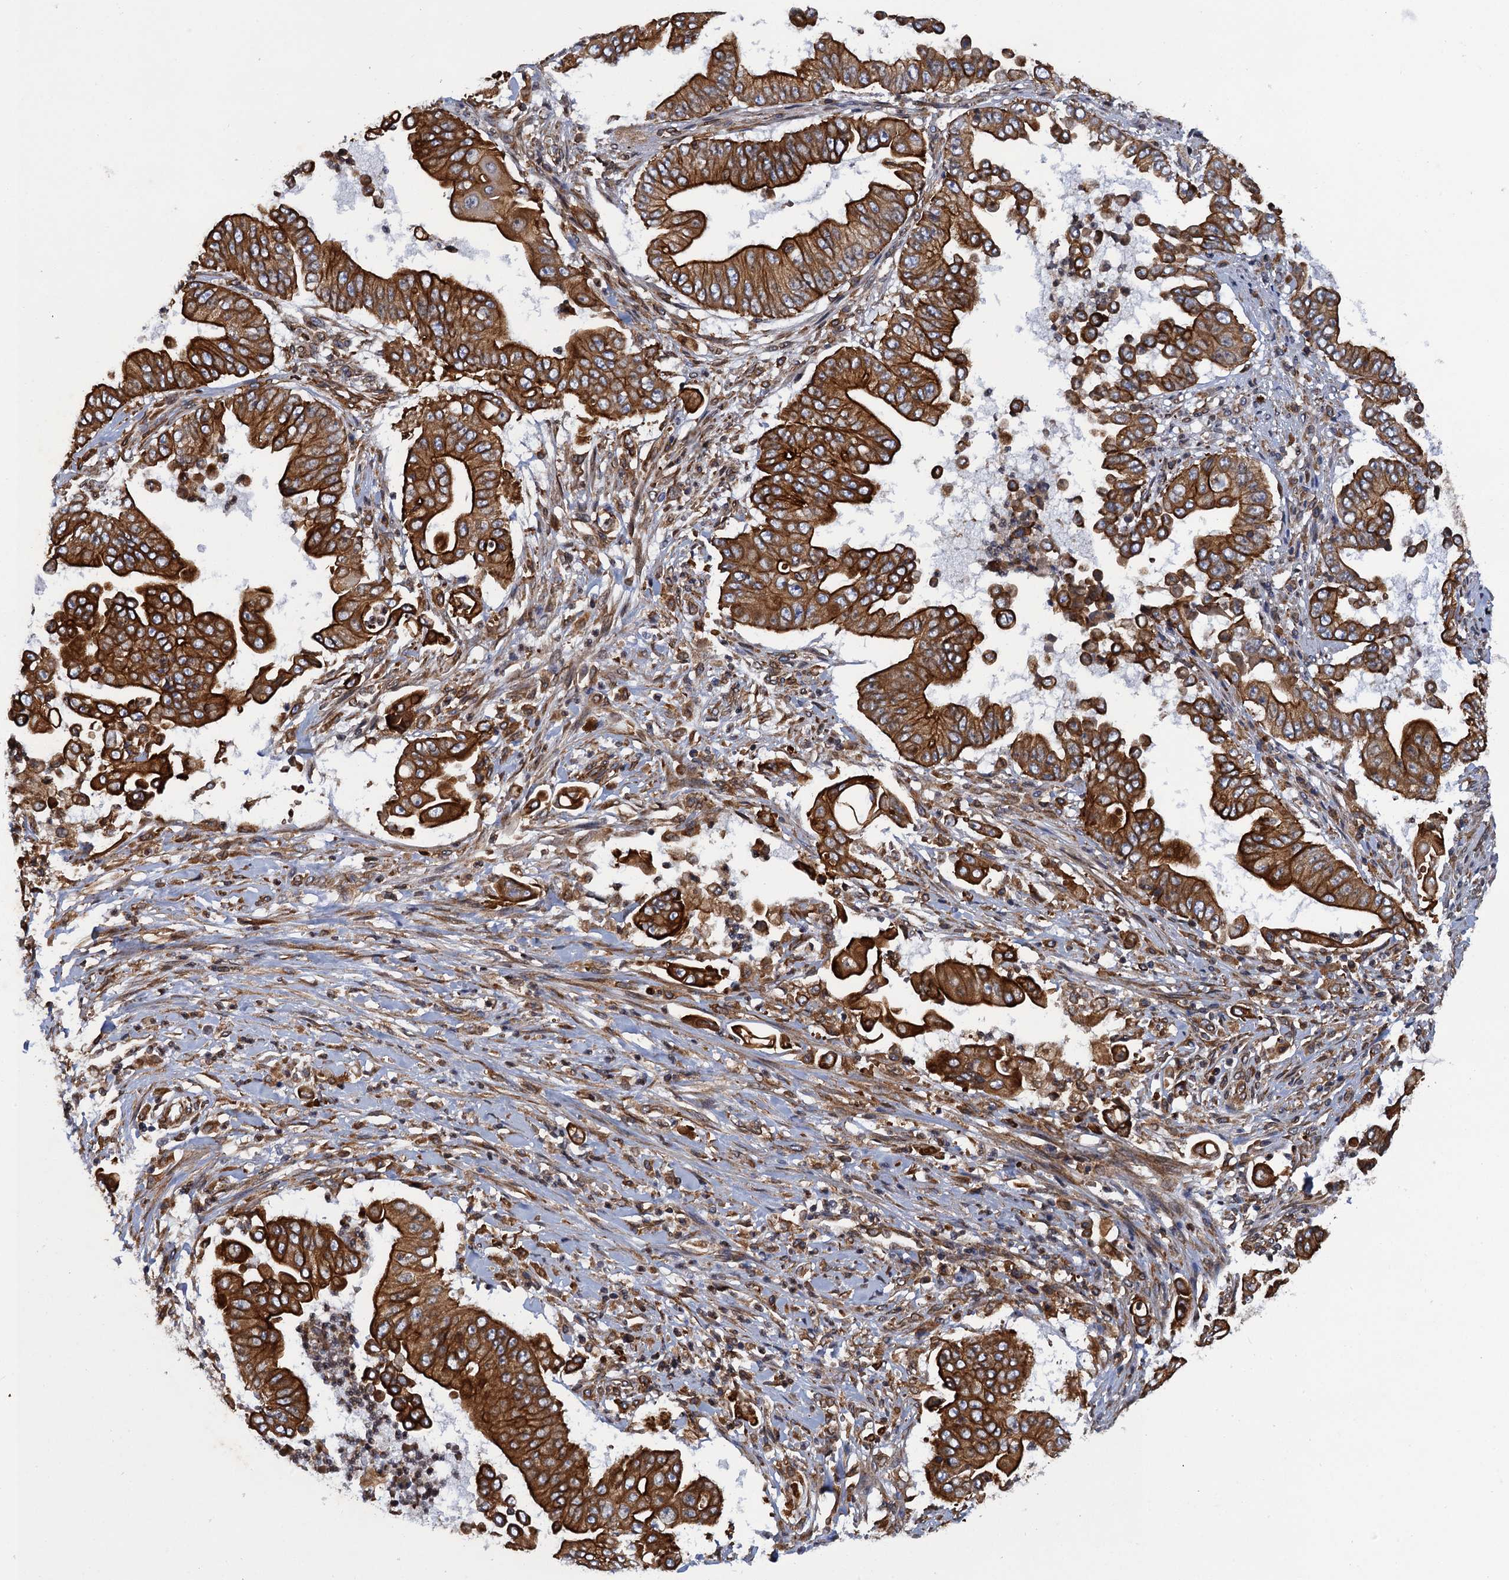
{"staining": {"intensity": "strong", "quantity": ">75%", "location": "cytoplasmic/membranous"}, "tissue": "pancreatic cancer", "cell_type": "Tumor cells", "image_type": "cancer", "snomed": [{"axis": "morphology", "description": "Adenocarcinoma, NOS"}, {"axis": "topography", "description": "Pancreas"}], "caption": "The immunohistochemical stain shows strong cytoplasmic/membranous expression in tumor cells of pancreatic cancer (adenocarcinoma) tissue.", "gene": "ARMC5", "patient": {"sex": "female", "age": 77}}